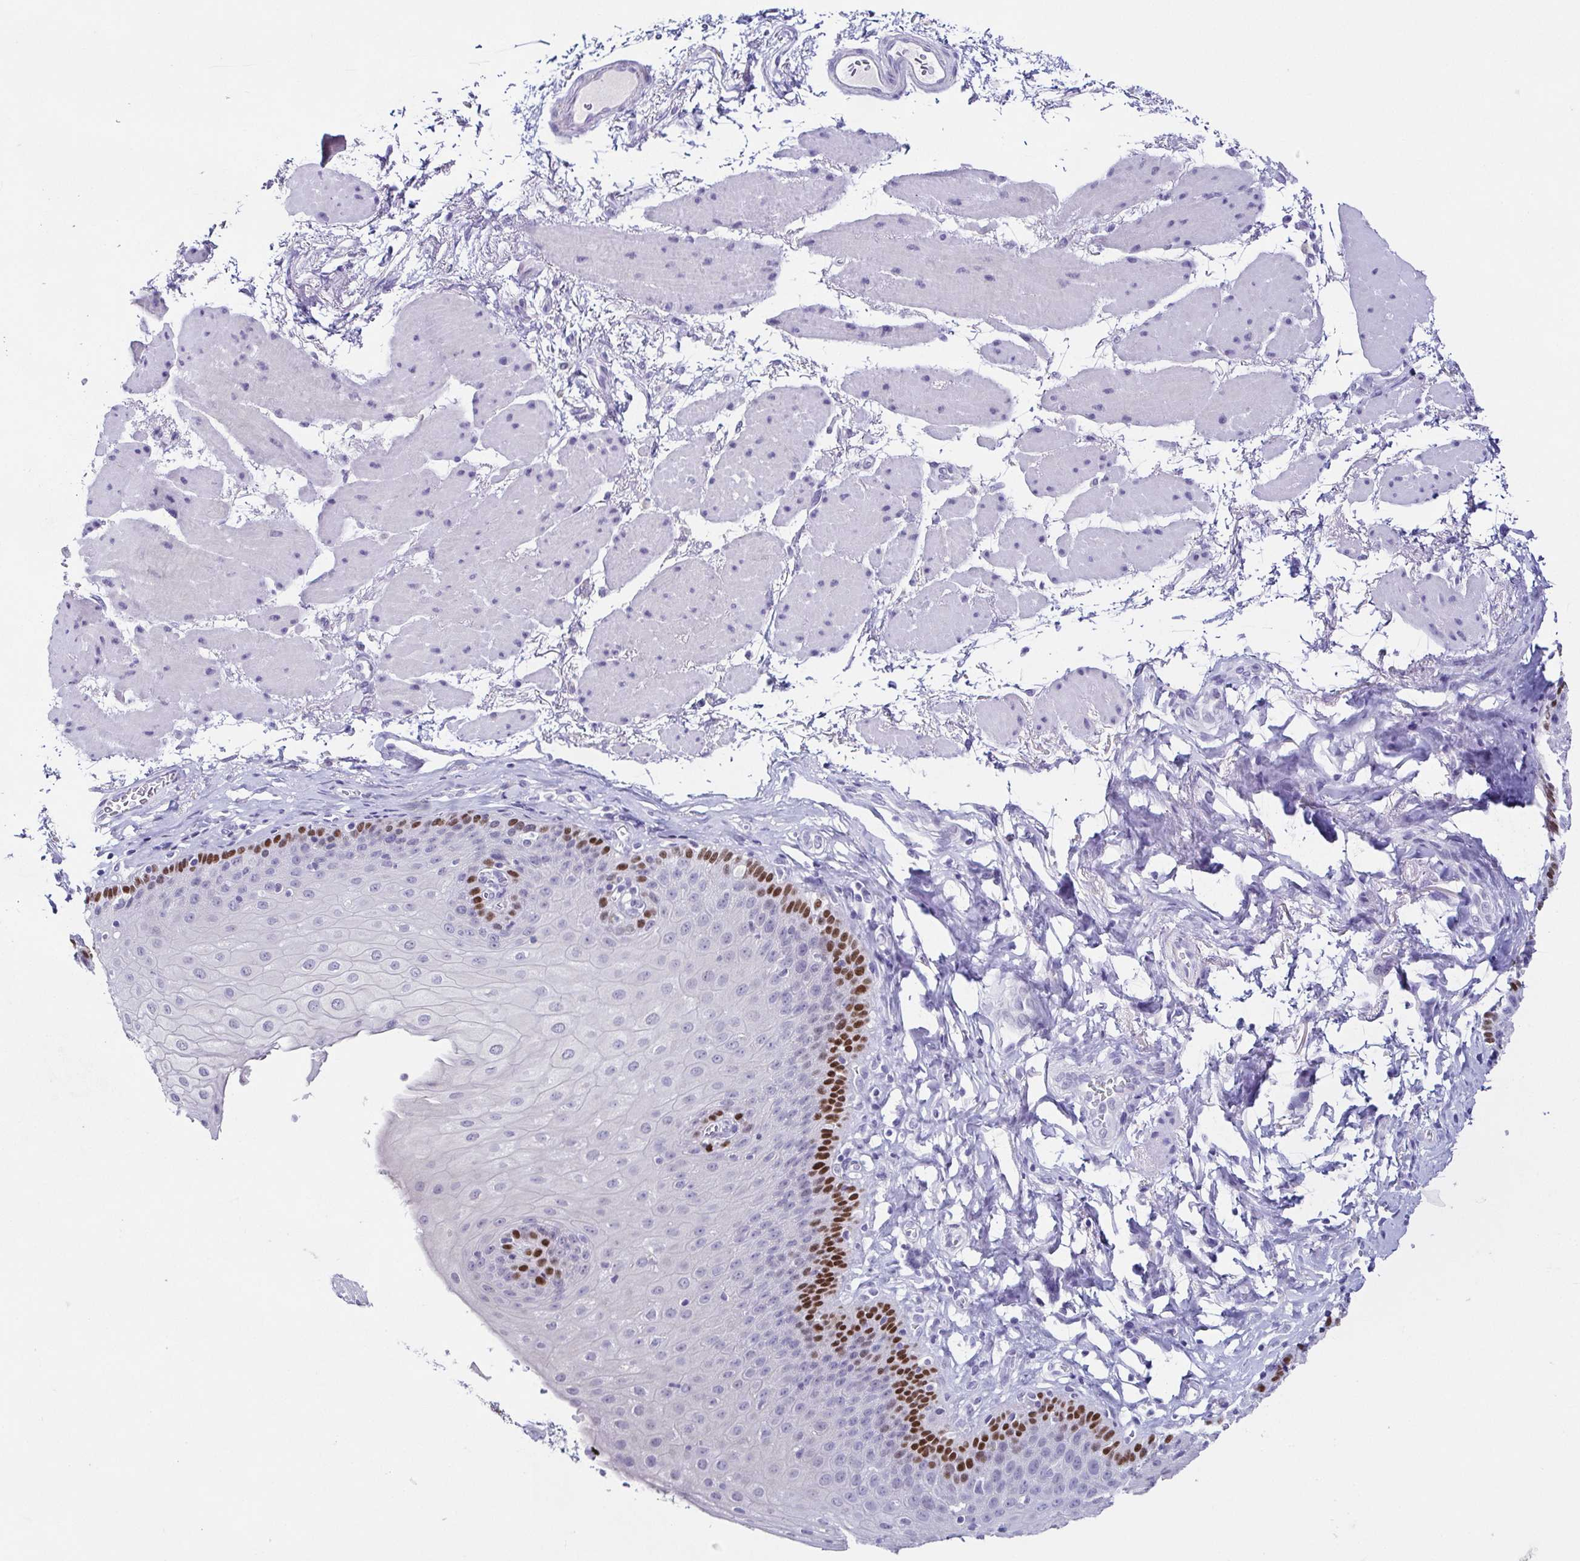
{"staining": {"intensity": "strong", "quantity": "<25%", "location": "nuclear"}, "tissue": "esophagus", "cell_type": "Squamous epithelial cells", "image_type": "normal", "snomed": [{"axis": "morphology", "description": "Normal tissue, NOS"}, {"axis": "topography", "description": "Esophagus"}], "caption": "Benign esophagus reveals strong nuclear staining in approximately <25% of squamous epithelial cells The staining was performed using DAB (3,3'-diaminobenzidine), with brown indicating positive protein expression. Nuclei are stained blue with hematoxylin..", "gene": "TP73", "patient": {"sex": "female", "age": 81}}